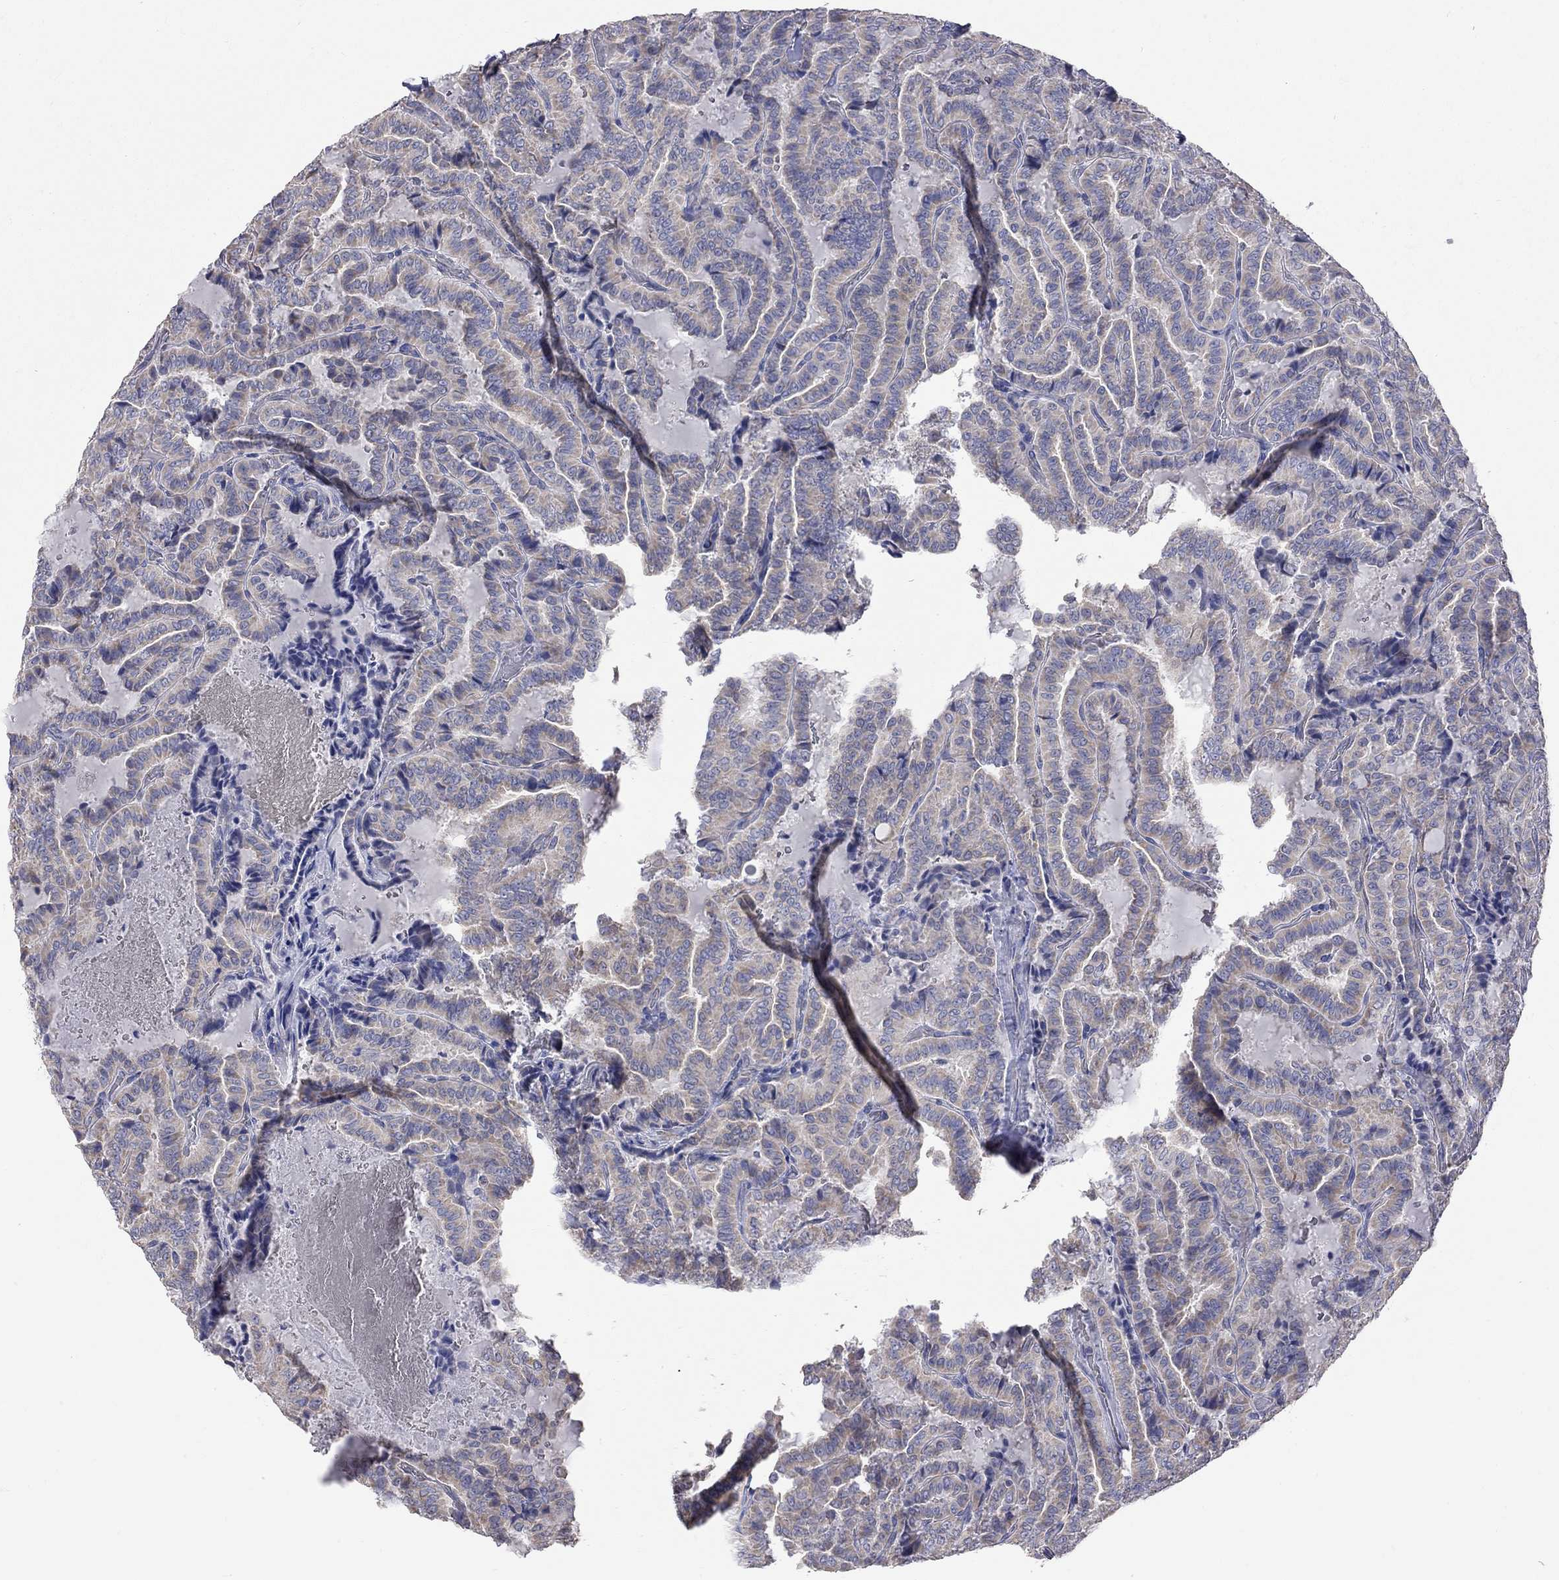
{"staining": {"intensity": "weak", "quantity": "25%-75%", "location": "cytoplasmic/membranous"}, "tissue": "thyroid cancer", "cell_type": "Tumor cells", "image_type": "cancer", "snomed": [{"axis": "morphology", "description": "Papillary adenocarcinoma, NOS"}, {"axis": "topography", "description": "Thyroid gland"}], "caption": "Protein expression by IHC shows weak cytoplasmic/membranous positivity in about 25%-75% of tumor cells in thyroid papillary adenocarcinoma.", "gene": "OPRK1", "patient": {"sex": "female", "age": 39}}